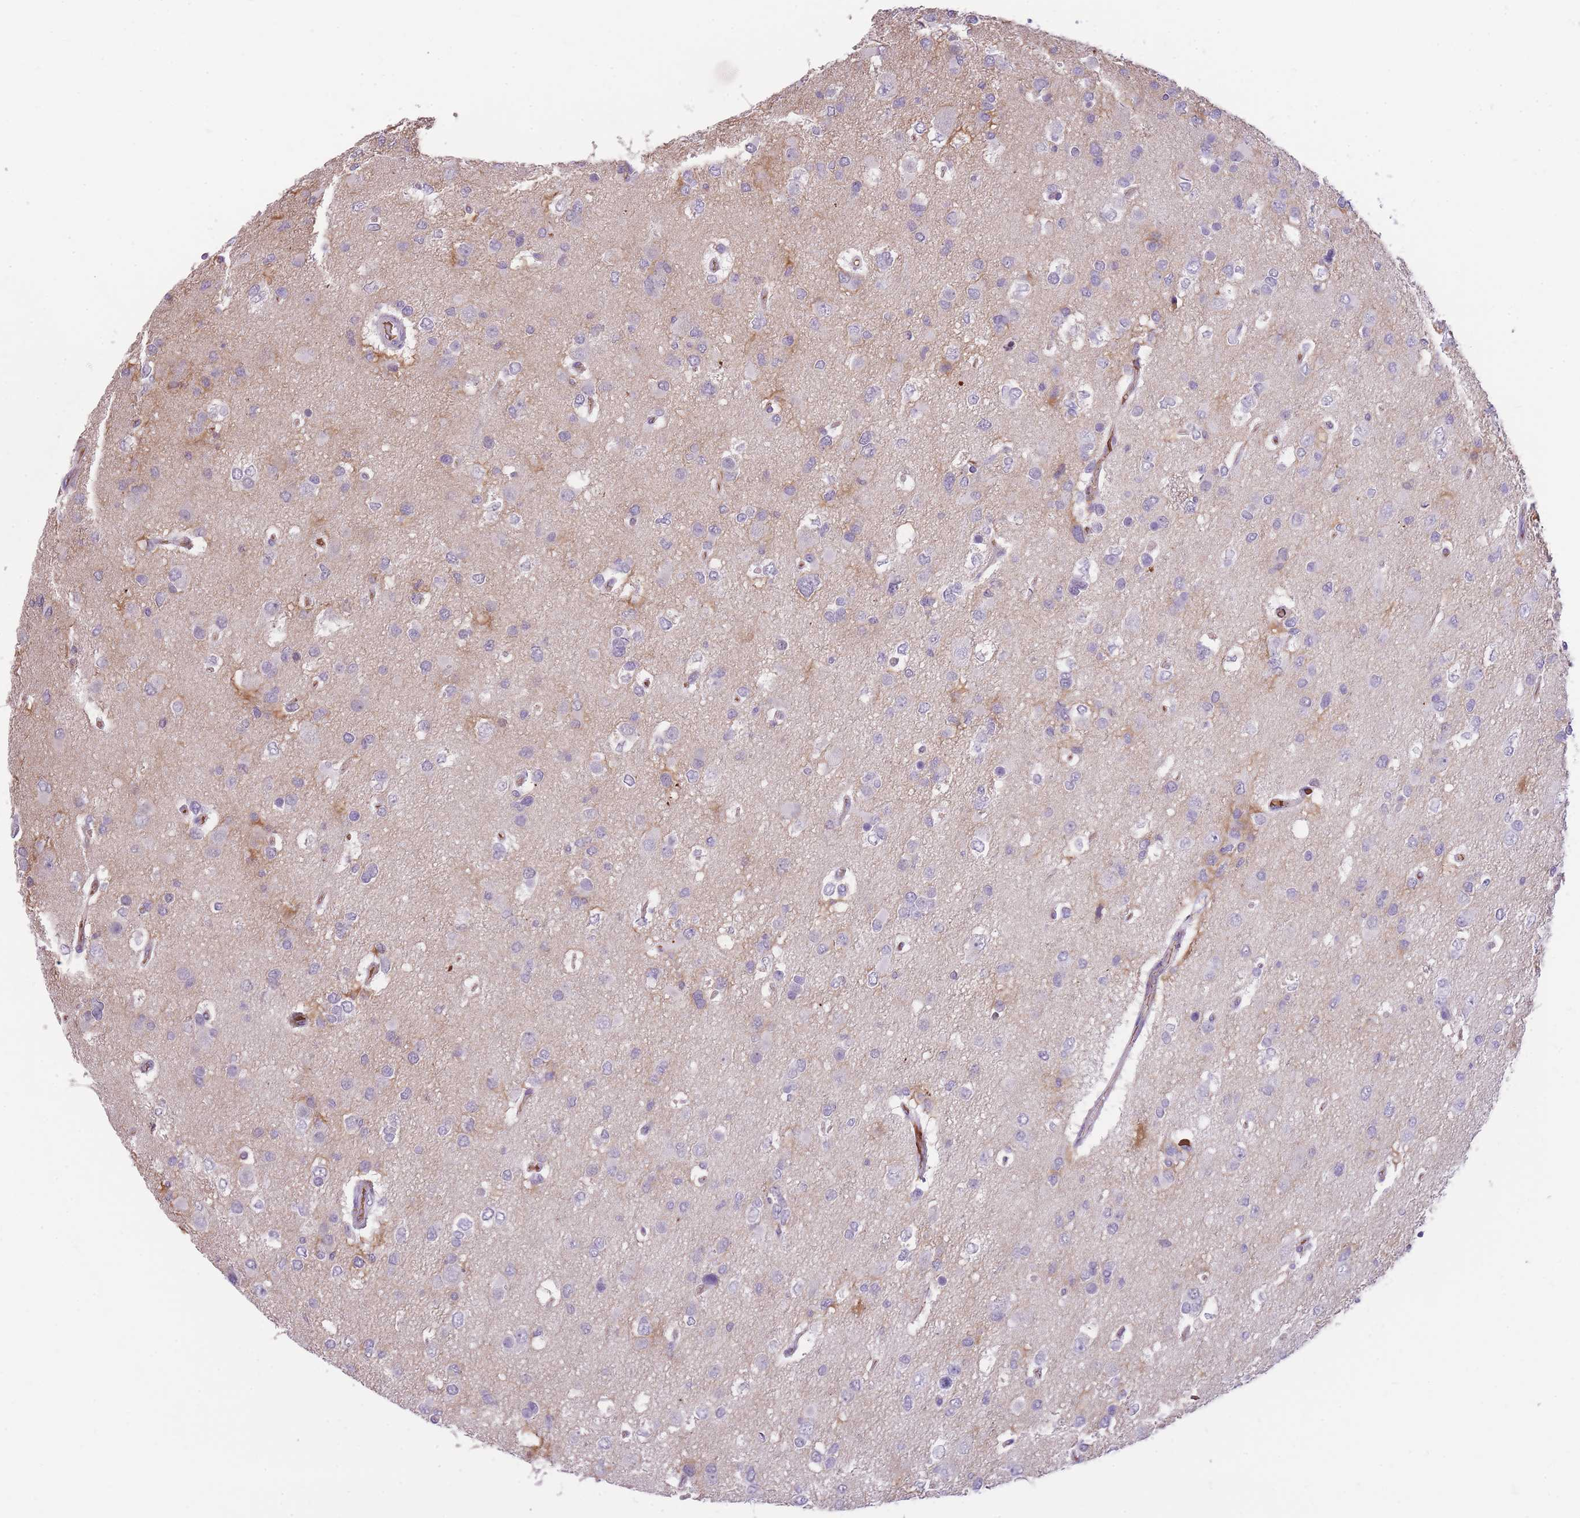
{"staining": {"intensity": "negative", "quantity": "none", "location": "none"}, "tissue": "glioma", "cell_type": "Tumor cells", "image_type": "cancer", "snomed": [{"axis": "morphology", "description": "Glioma, malignant, High grade"}, {"axis": "topography", "description": "Brain"}], "caption": "DAB (3,3'-diaminobenzidine) immunohistochemical staining of human glioma shows no significant positivity in tumor cells.", "gene": "GNAT1", "patient": {"sex": "male", "age": 53}}